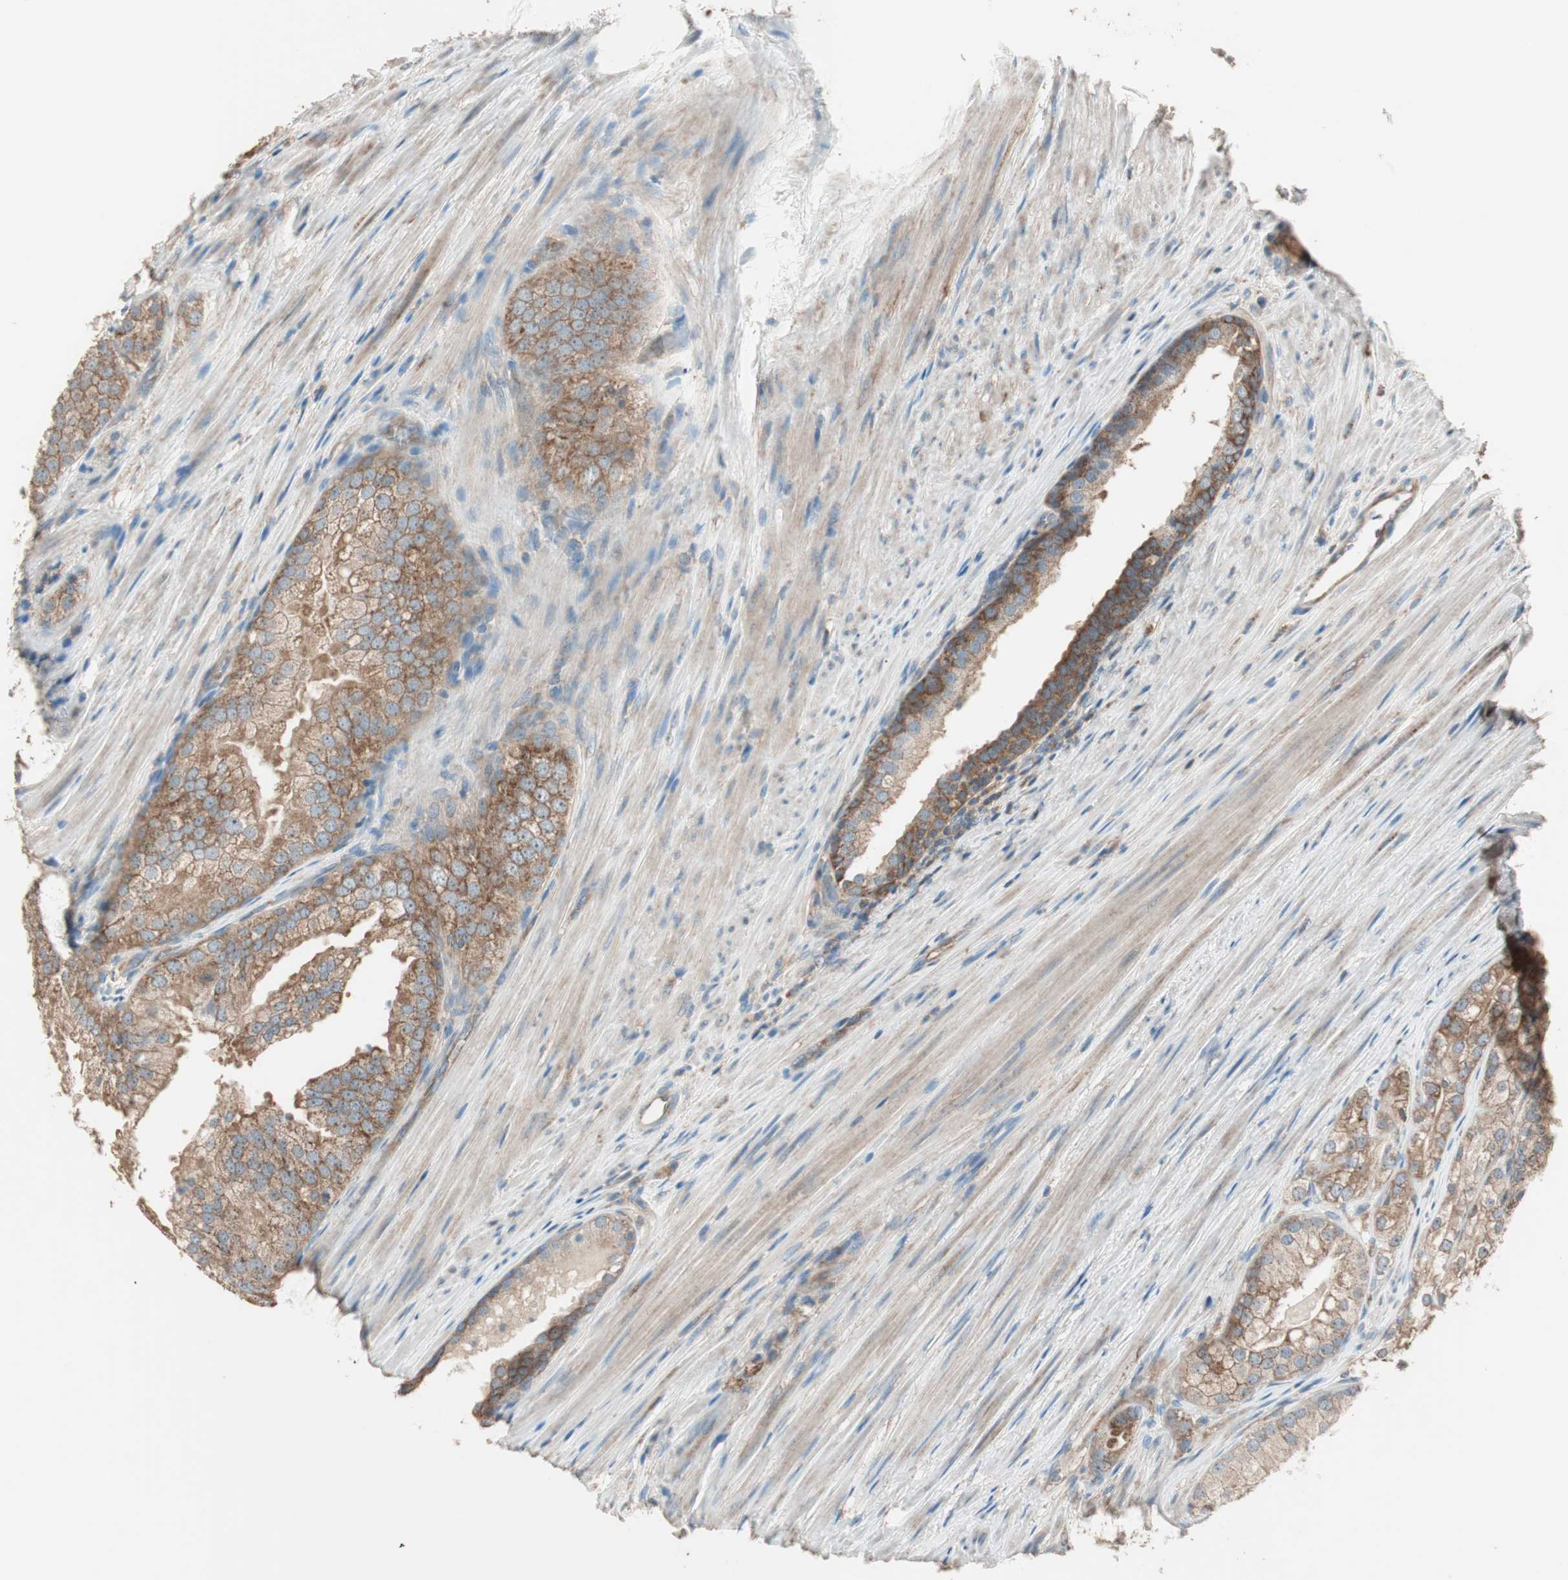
{"staining": {"intensity": "moderate", "quantity": ">75%", "location": "cytoplasmic/membranous"}, "tissue": "prostate cancer", "cell_type": "Tumor cells", "image_type": "cancer", "snomed": [{"axis": "morphology", "description": "Adenocarcinoma, Low grade"}, {"axis": "topography", "description": "Prostate"}], "caption": "Human adenocarcinoma (low-grade) (prostate) stained with a protein marker displays moderate staining in tumor cells.", "gene": "CC2D1A", "patient": {"sex": "male", "age": 69}}